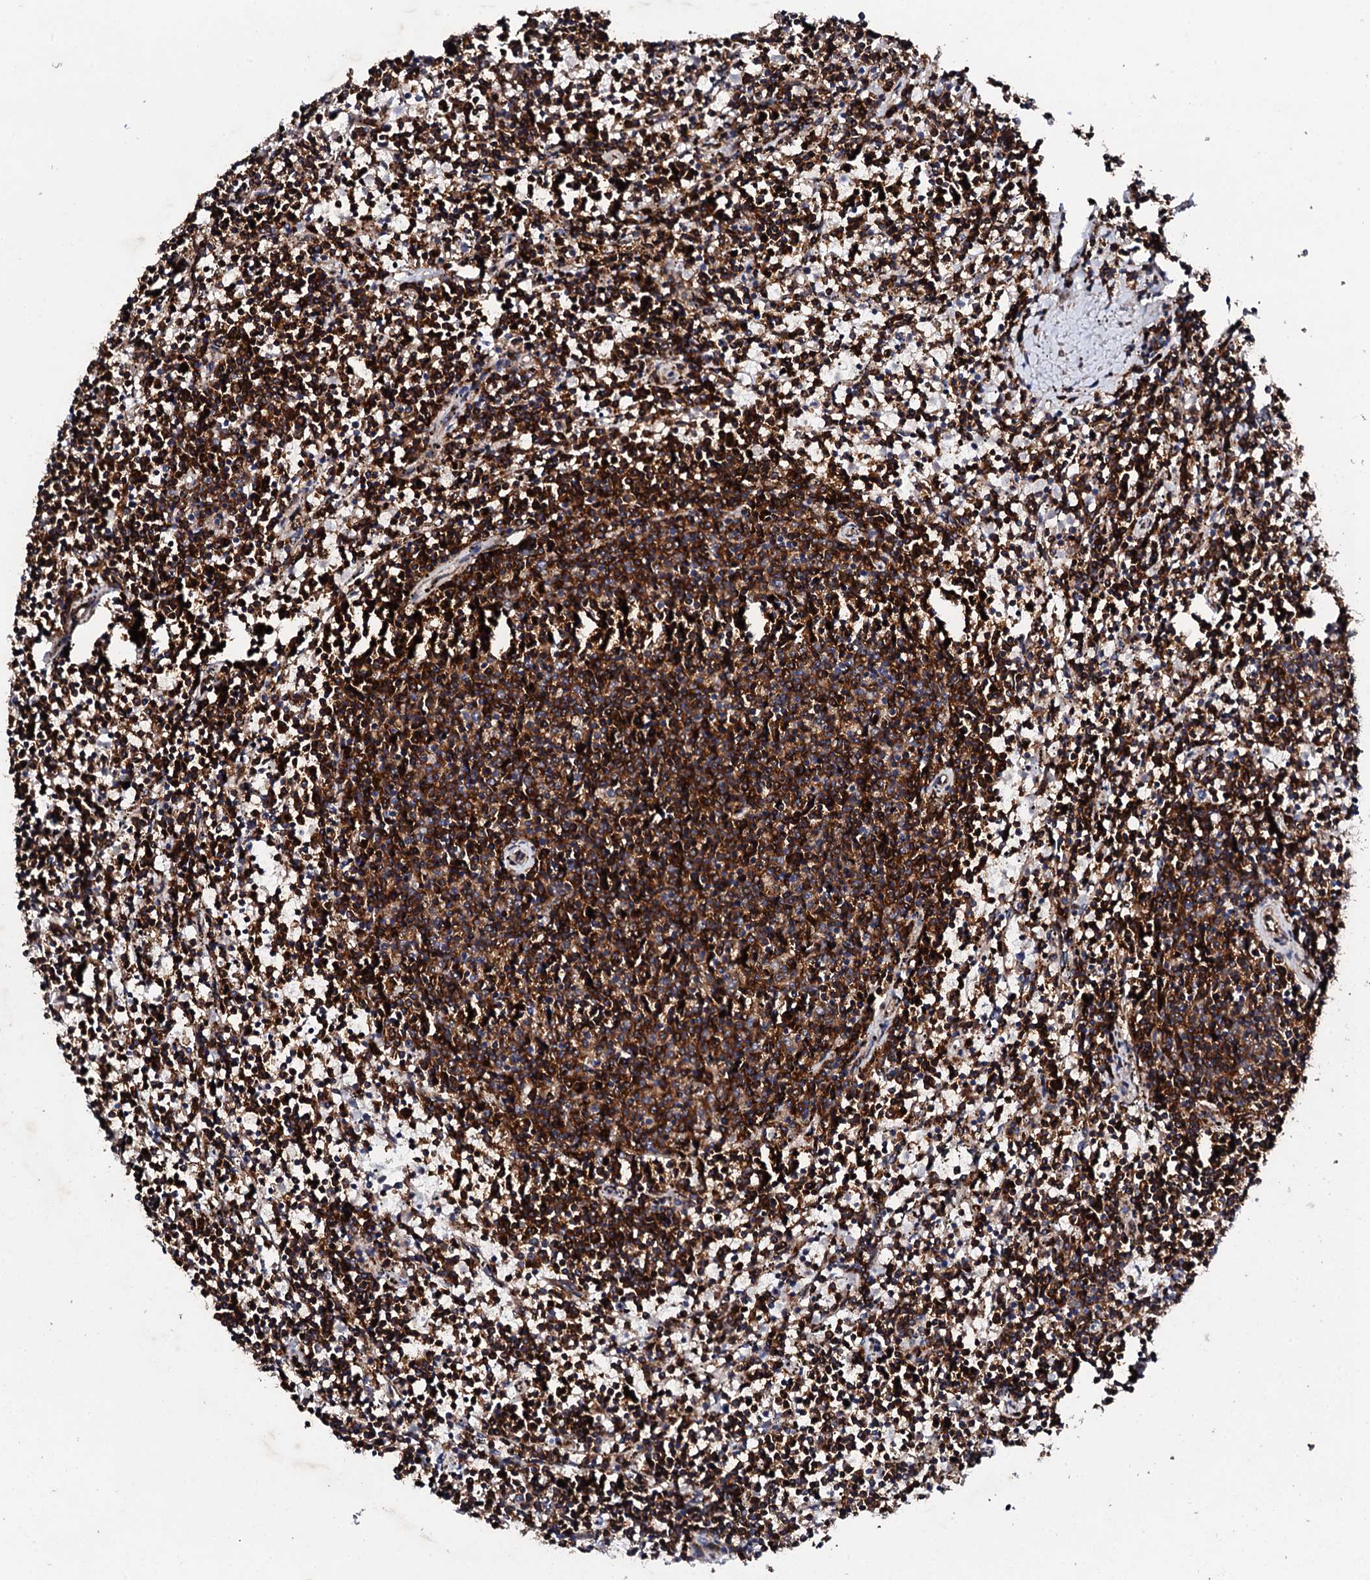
{"staining": {"intensity": "strong", "quantity": "25%-75%", "location": "cytoplasmic/membranous"}, "tissue": "lymphoma", "cell_type": "Tumor cells", "image_type": "cancer", "snomed": [{"axis": "morphology", "description": "Malignant lymphoma, non-Hodgkin's type, Low grade"}, {"axis": "topography", "description": "Spleen"}], "caption": "A high amount of strong cytoplasmic/membranous staining is identified in about 25%-75% of tumor cells in malignant lymphoma, non-Hodgkin's type (low-grade) tissue.", "gene": "DBX1", "patient": {"sex": "female", "age": 50}}